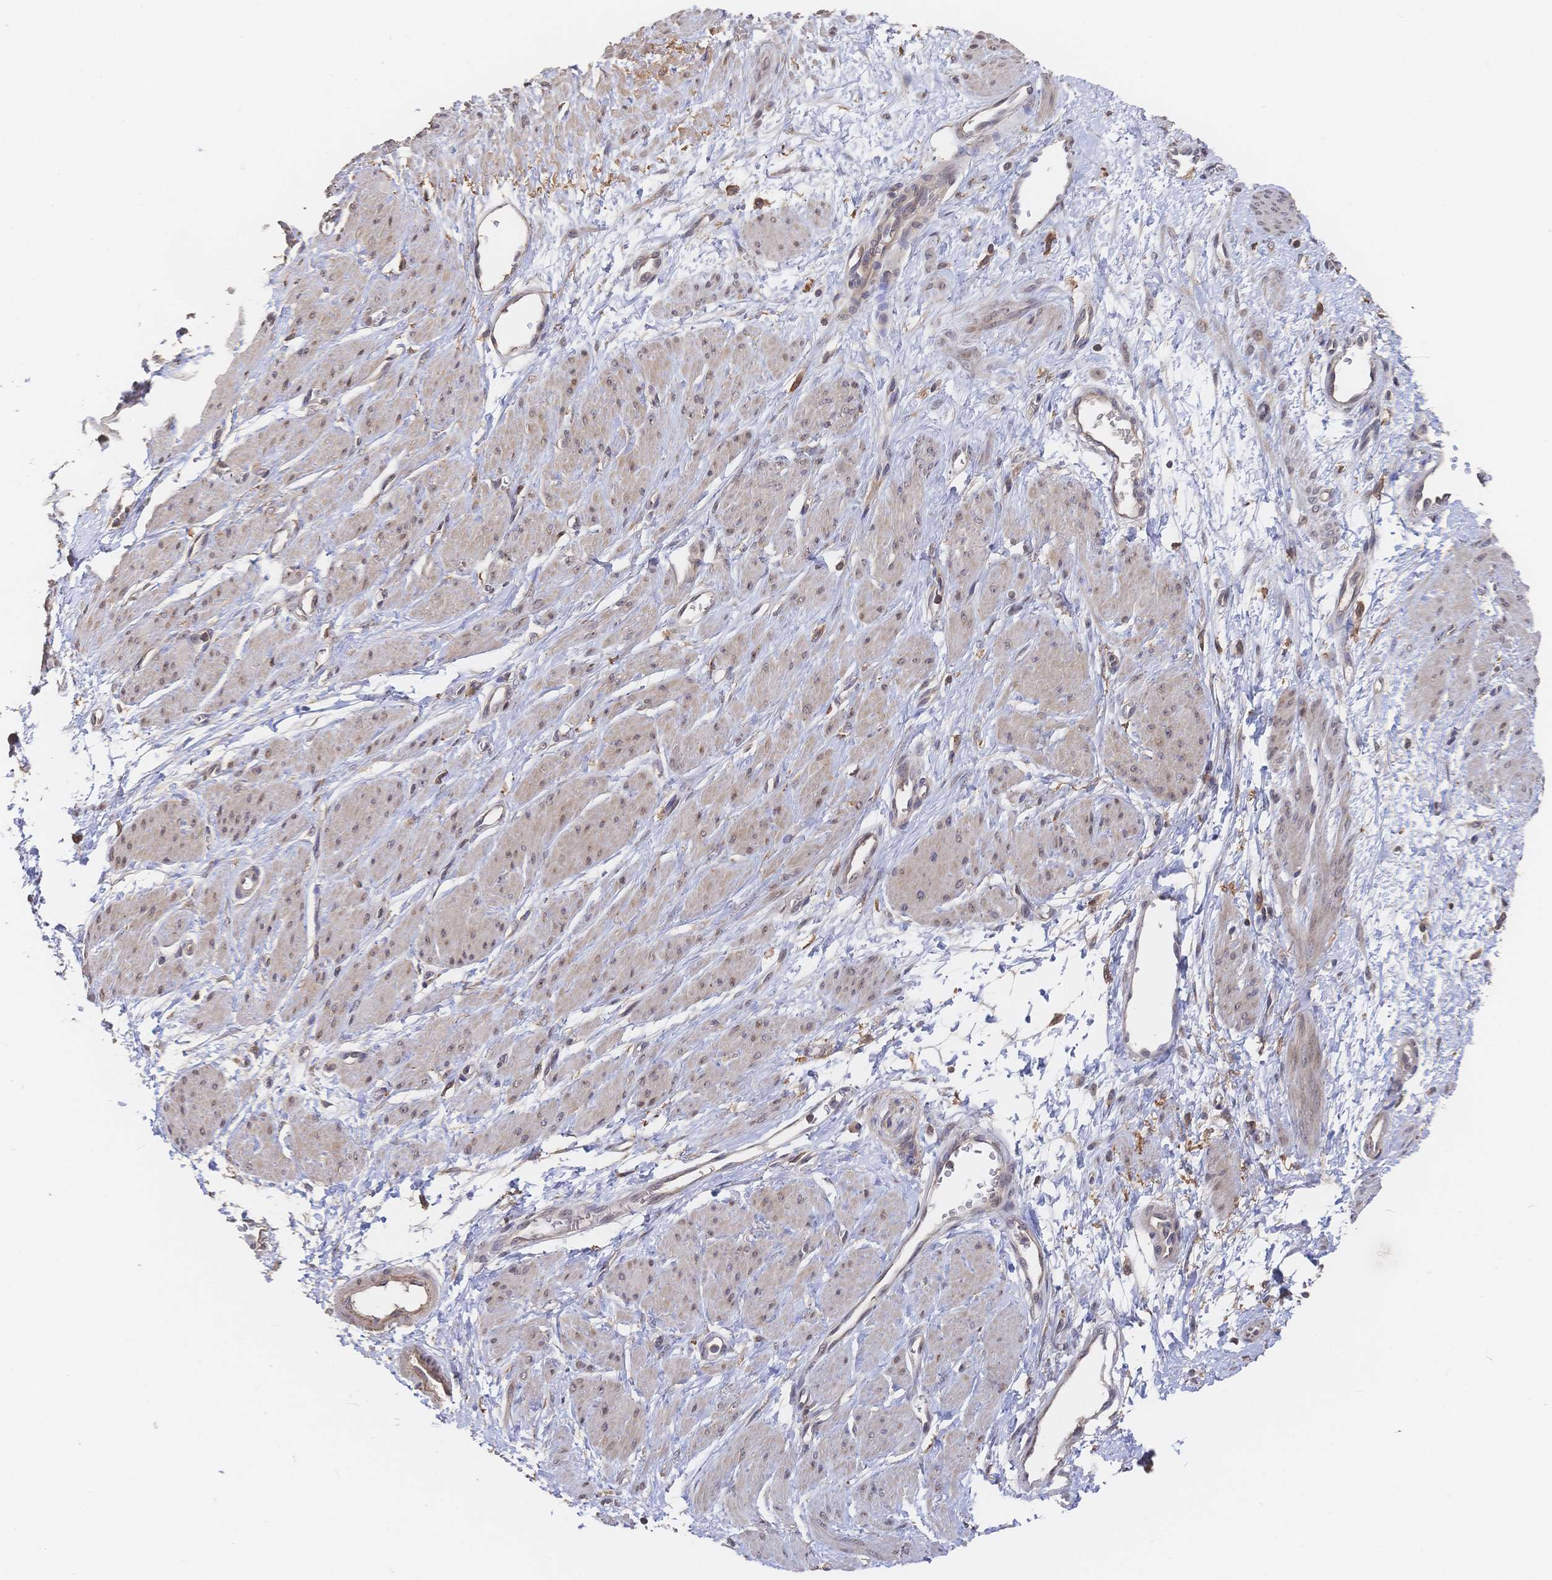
{"staining": {"intensity": "weak", "quantity": "25%-75%", "location": "cytoplasmic/membranous,nuclear"}, "tissue": "smooth muscle", "cell_type": "Smooth muscle cells", "image_type": "normal", "snomed": [{"axis": "morphology", "description": "Normal tissue, NOS"}, {"axis": "topography", "description": "Smooth muscle"}, {"axis": "topography", "description": "Uterus"}], "caption": "DAB (3,3'-diaminobenzidine) immunohistochemical staining of benign human smooth muscle demonstrates weak cytoplasmic/membranous,nuclear protein staining in about 25%-75% of smooth muscle cells. Using DAB (brown) and hematoxylin (blue) stains, captured at high magnification using brightfield microscopy.", "gene": "DNAJA4", "patient": {"sex": "female", "age": 39}}